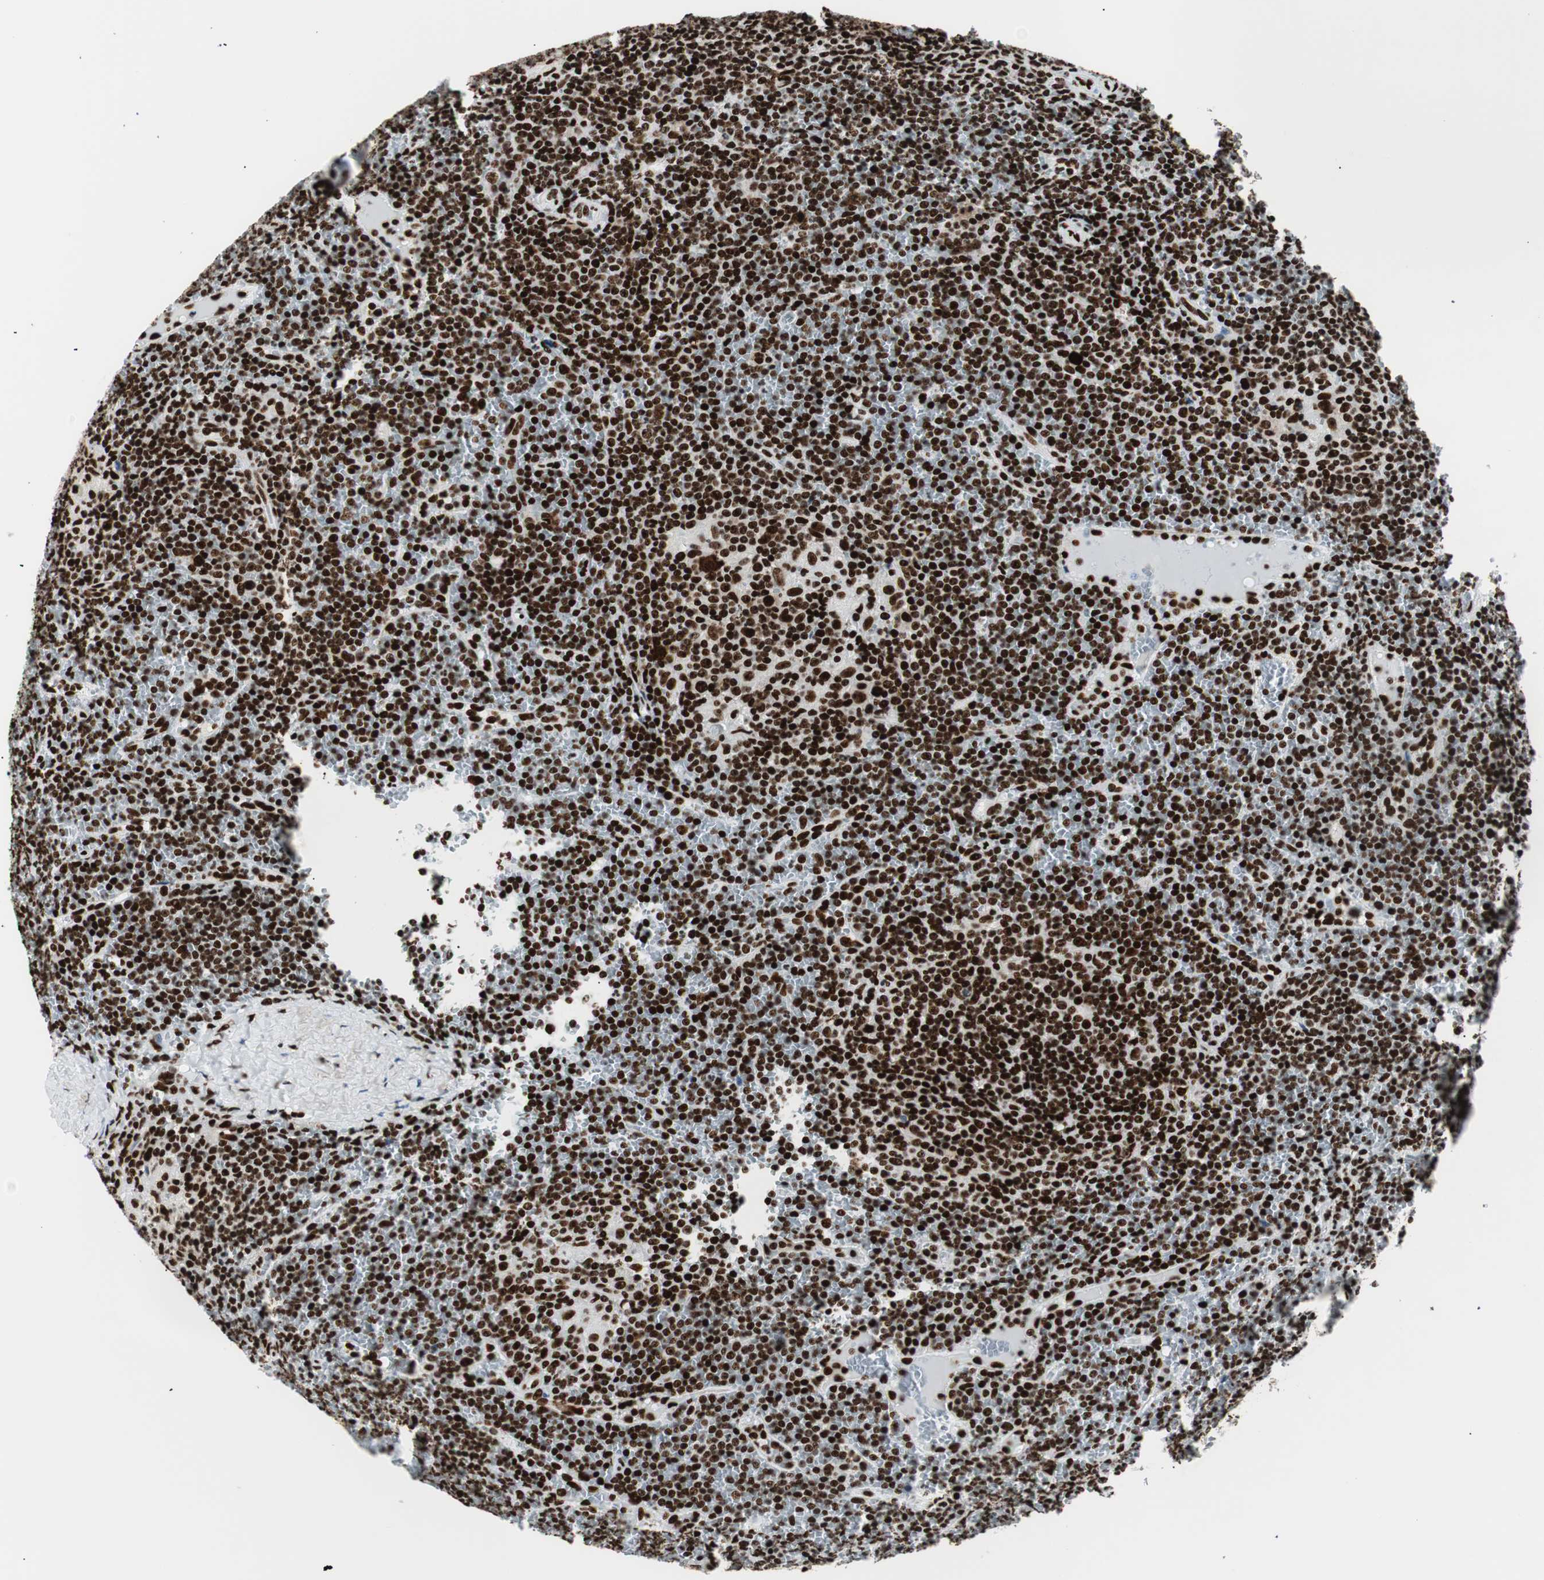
{"staining": {"intensity": "strong", "quantity": ">75%", "location": "nuclear"}, "tissue": "lymphoma", "cell_type": "Tumor cells", "image_type": "cancer", "snomed": [{"axis": "morphology", "description": "Malignant lymphoma, non-Hodgkin's type, Low grade"}, {"axis": "topography", "description": "Spleen"}], "caption": "Tumor cells demonstrate high levels of strong nuclear positivity in about >75% of cells in low-grade malignant lymphoma, non-Hodgkin's type.", "gene": "NCL", "patient": {"sex": "female", "age": 19}}